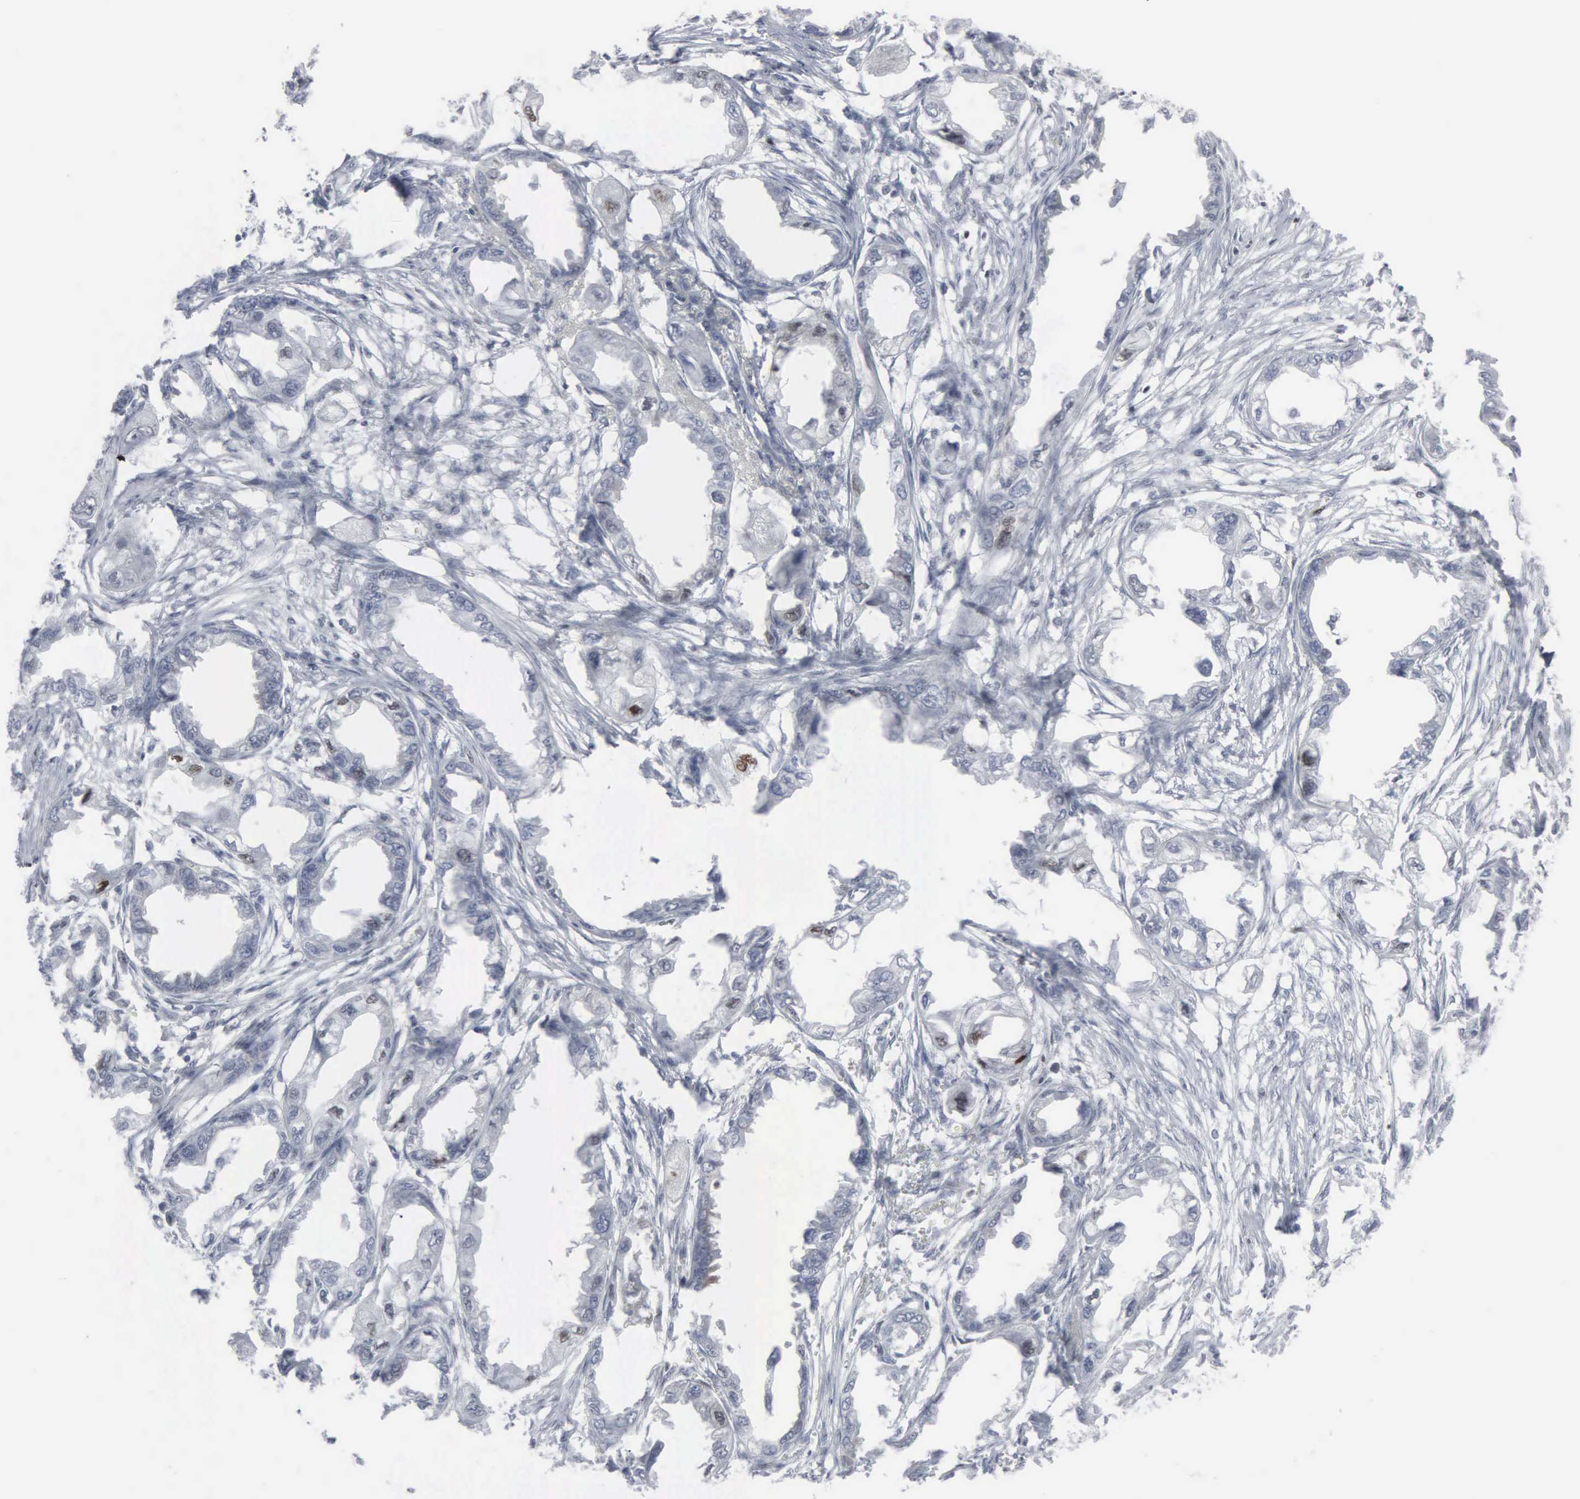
{"staining": {"intensity": "weak", "quantity": "<25%", "location": "nuclear"}, "tissue": "endometrial cancer", "cell_type": "Tumor cells", "image_type": "cancer", "snomed": [{"axis": "morphology", "description": "Adenocarcinoma, NOS"}, {"axis": "topography", "description": "Endometrium"}], "caption": "A histopathology image of endometrial adenocarcinoma stained for a protein displays no brown staining in tumor cells. Brightfield microscopy of immunohistochemistry stained with DAB (3,3'-diaminobenzidine) (brown) and hematoxylin (blue), captured at high magnification.", "gene": "CCND3", "patient": {"sex": "female", "age": 67}}